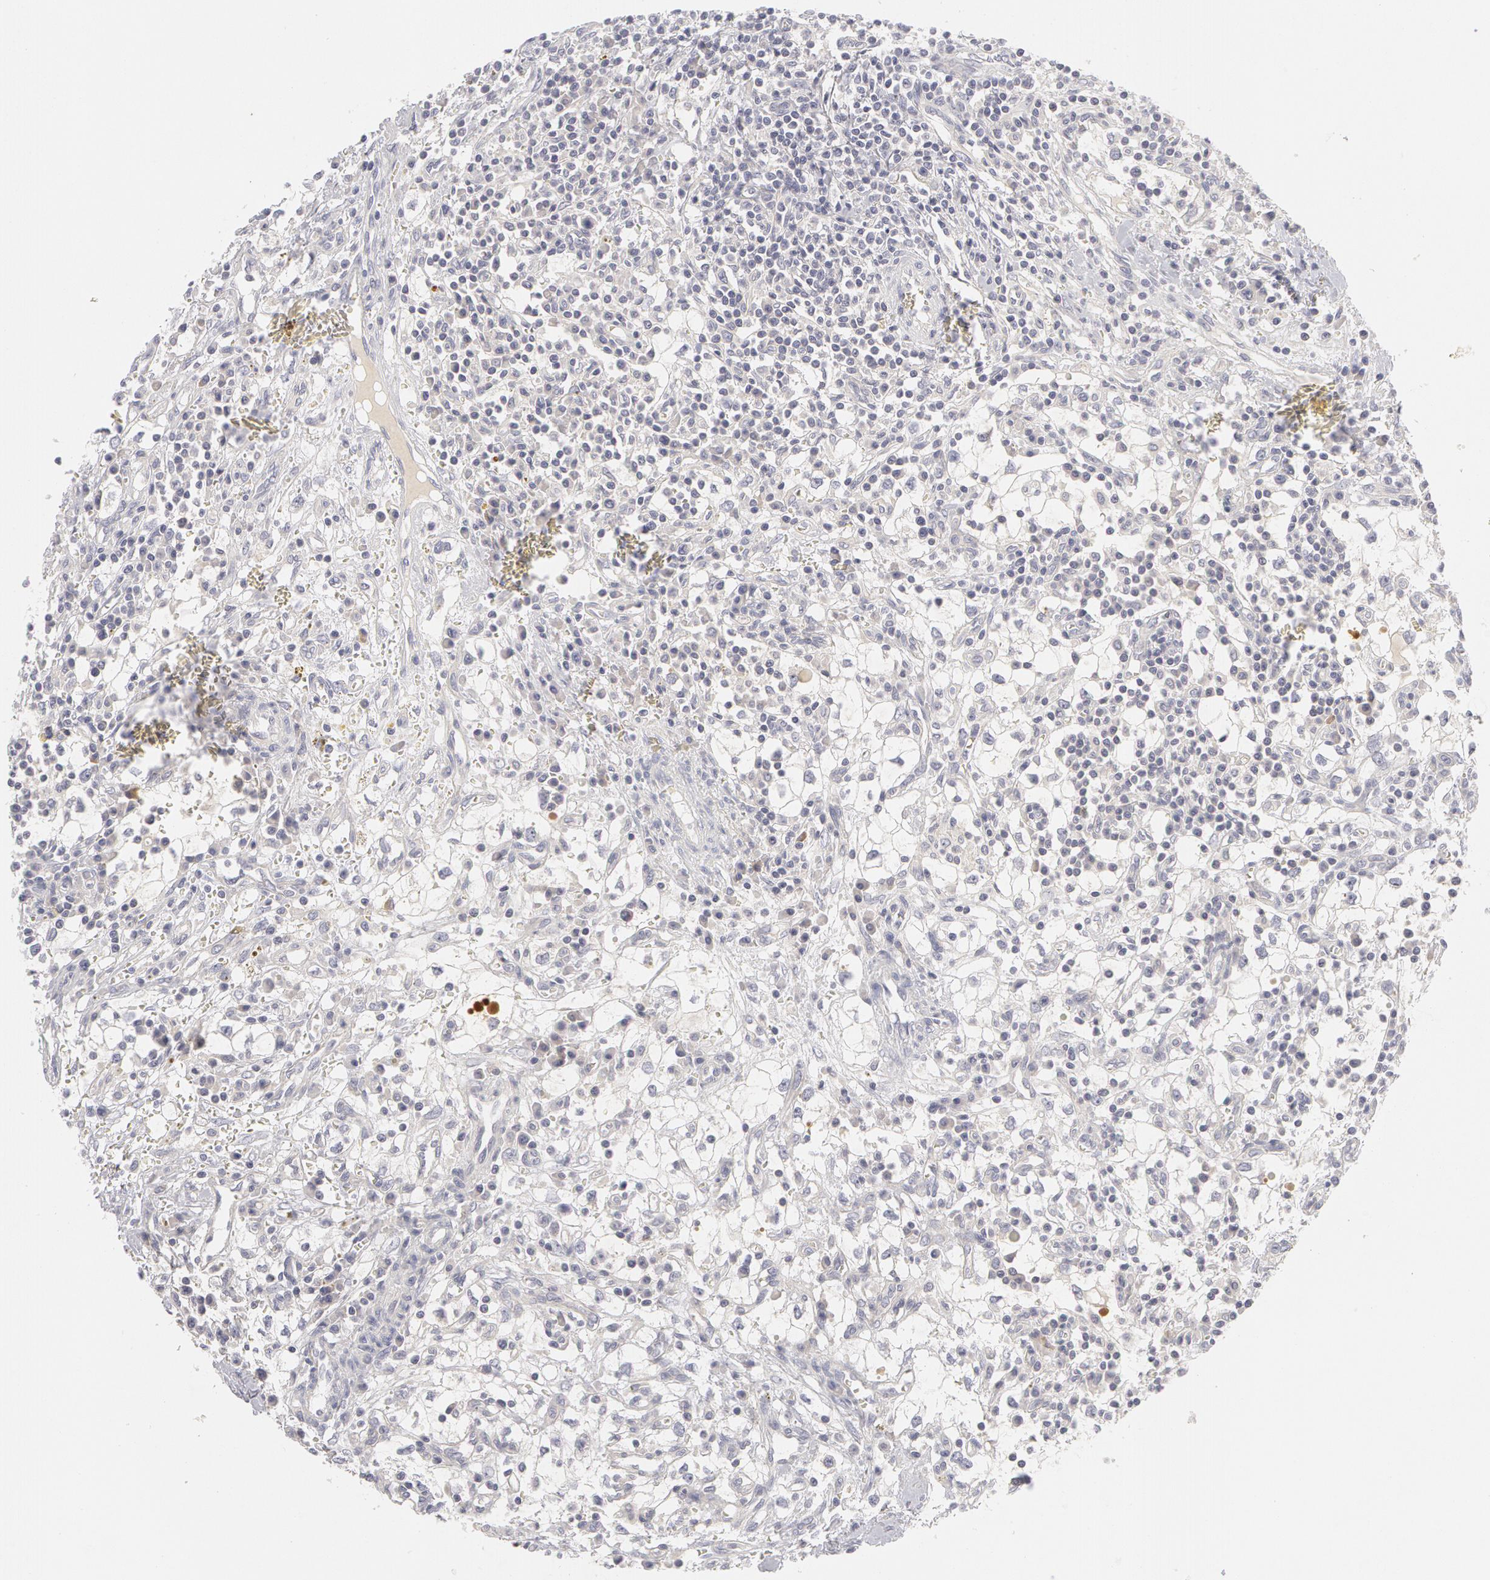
{"staining": {"intensity": "negative", "quantity": "none", "location": "none"}, "tissue": "renal cancer", "cell_type": "Tumor cells", "image_type": "cancer", "snomed": [{"axis": "morphology", "description": "Adenocarcinoma, NOS"}, {"axis": "topography", "description": "Kidney"}], "caption": "Immunohistochemistry (IHC) of human renal cancer displays no positivity in tumor cells. (DAB immunohistochemistry visualized using brightfield microscopy, high magnification).", "gene": "ABCB1", "patient": {"sex": "male", "age": 82}}